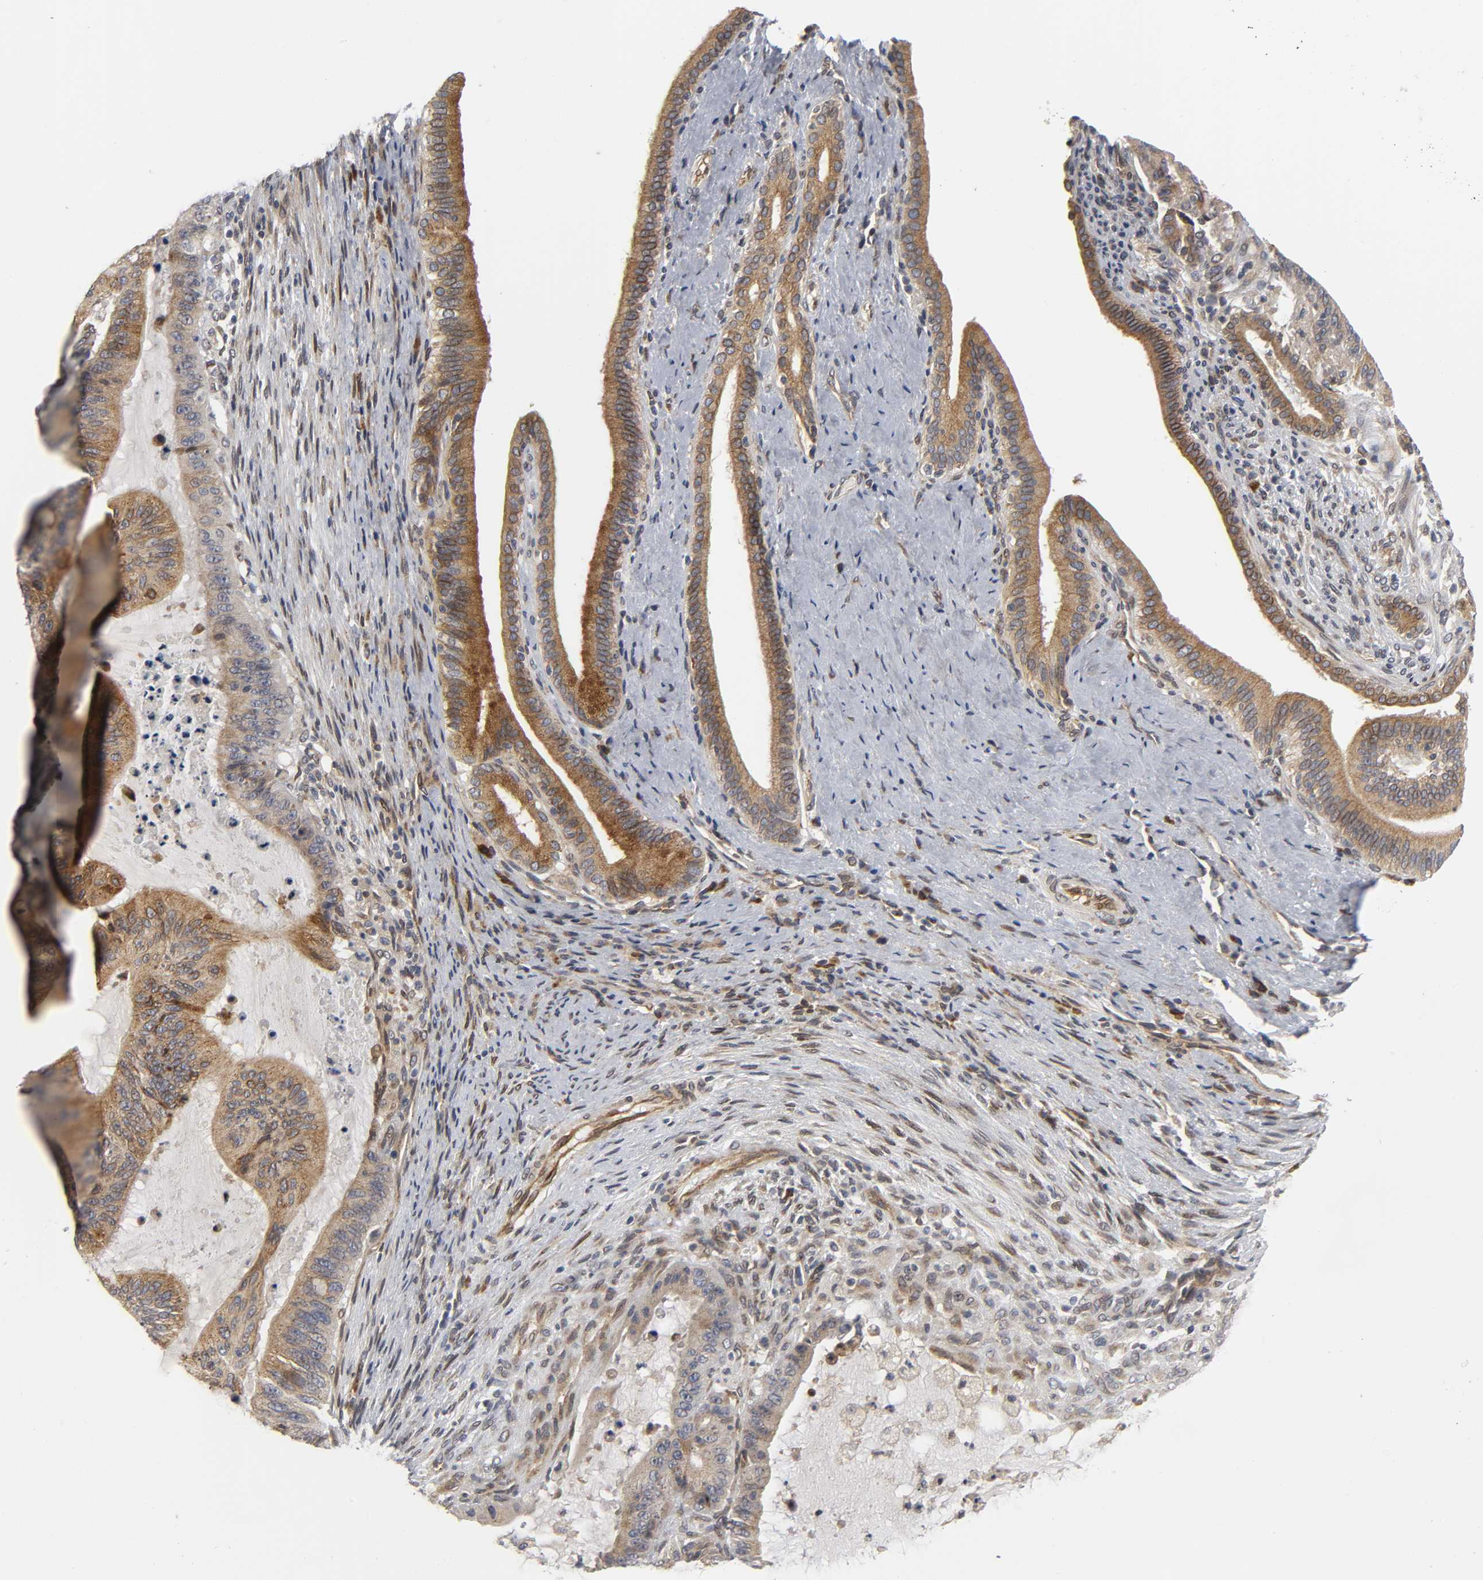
{"staining": {"intensity": "moderate", "quantity": "25%-75%", "location": "cytoplasmic/membranous"}, "tissue": "liver cancer", "cell_type": "Tumor cells", "image_type": "cancer", "snomed": [{"axis": "morphology", "description": "Cholangiocarcinoma"}, {"axis": "topography", "description": "Liver"}], "caption": "Immunohistochemistry (IHC) (DAB (3,3'-diaminobenzidine)) staining of liver cancer exhibits moderate cytoplasmic/membranous protein expression in approximately 25%-75% of tumor cells. (Stains: DAB in brown, nuclei in blue, Microscopy: brightfield microscopy at high magnification).", "gene": "ASB6", "patient": {"sex": "female", "age": 73}}